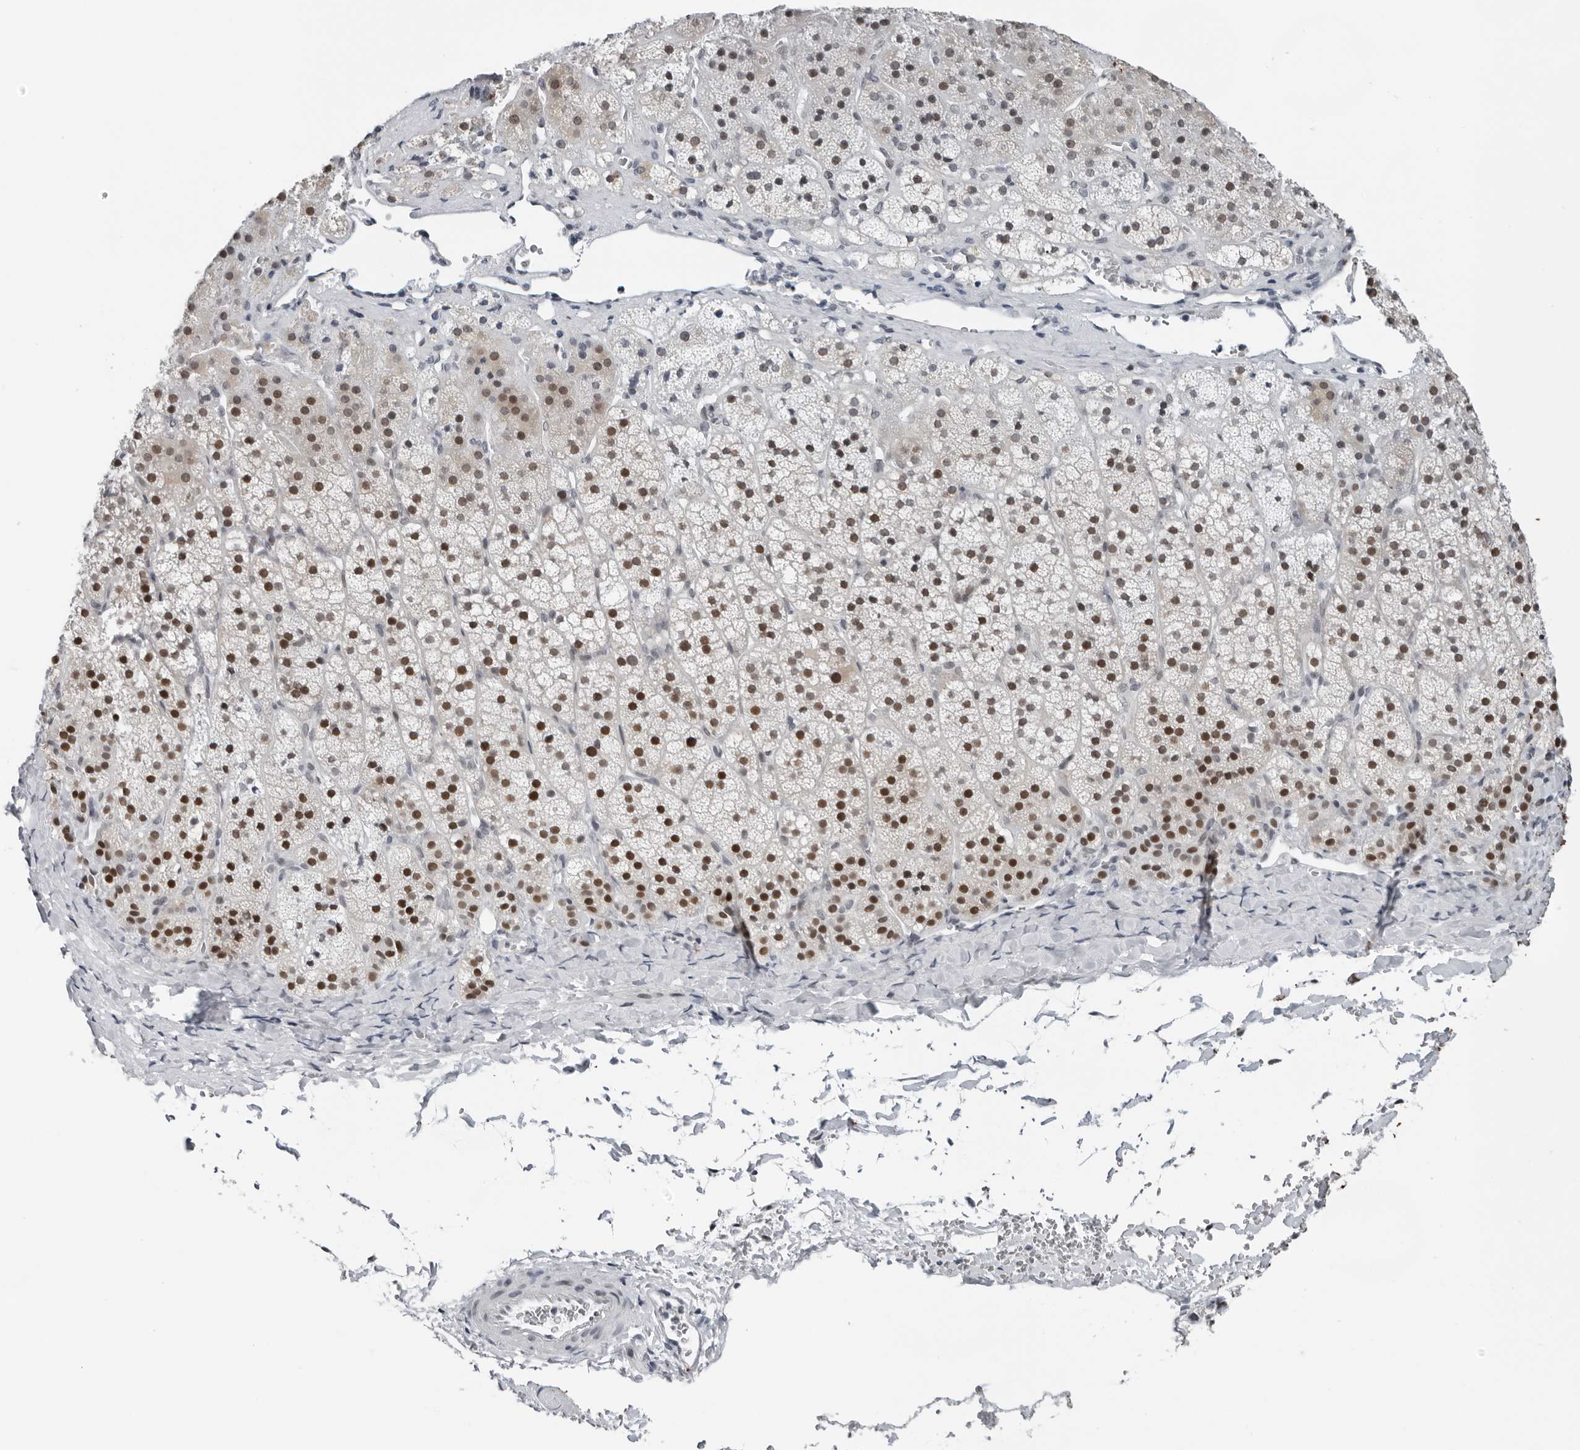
{"staining": {"intensity": "moderate", "quantity": "25%-75%", "location": "nuclear"}, "tissue": "adrenal gland", "cell_type": "Glandular cells", "image_type": "normal", "snomed": [{"axis": "morphology", "description": "Normal tissue, NOS"}, {"axis": "topography", "description": "Adrenal gland"}], "caption": "Immunohistochemistry image of normal adrenal gland: human adrenal gland stained using IHC shows medium levels of moderate protein expression localized specifically in the nuclear of glandular cells, appearing as a nuclear brown color.", "gene": "PPP1R42", "patient": {"sex": "female", "age": 44}}